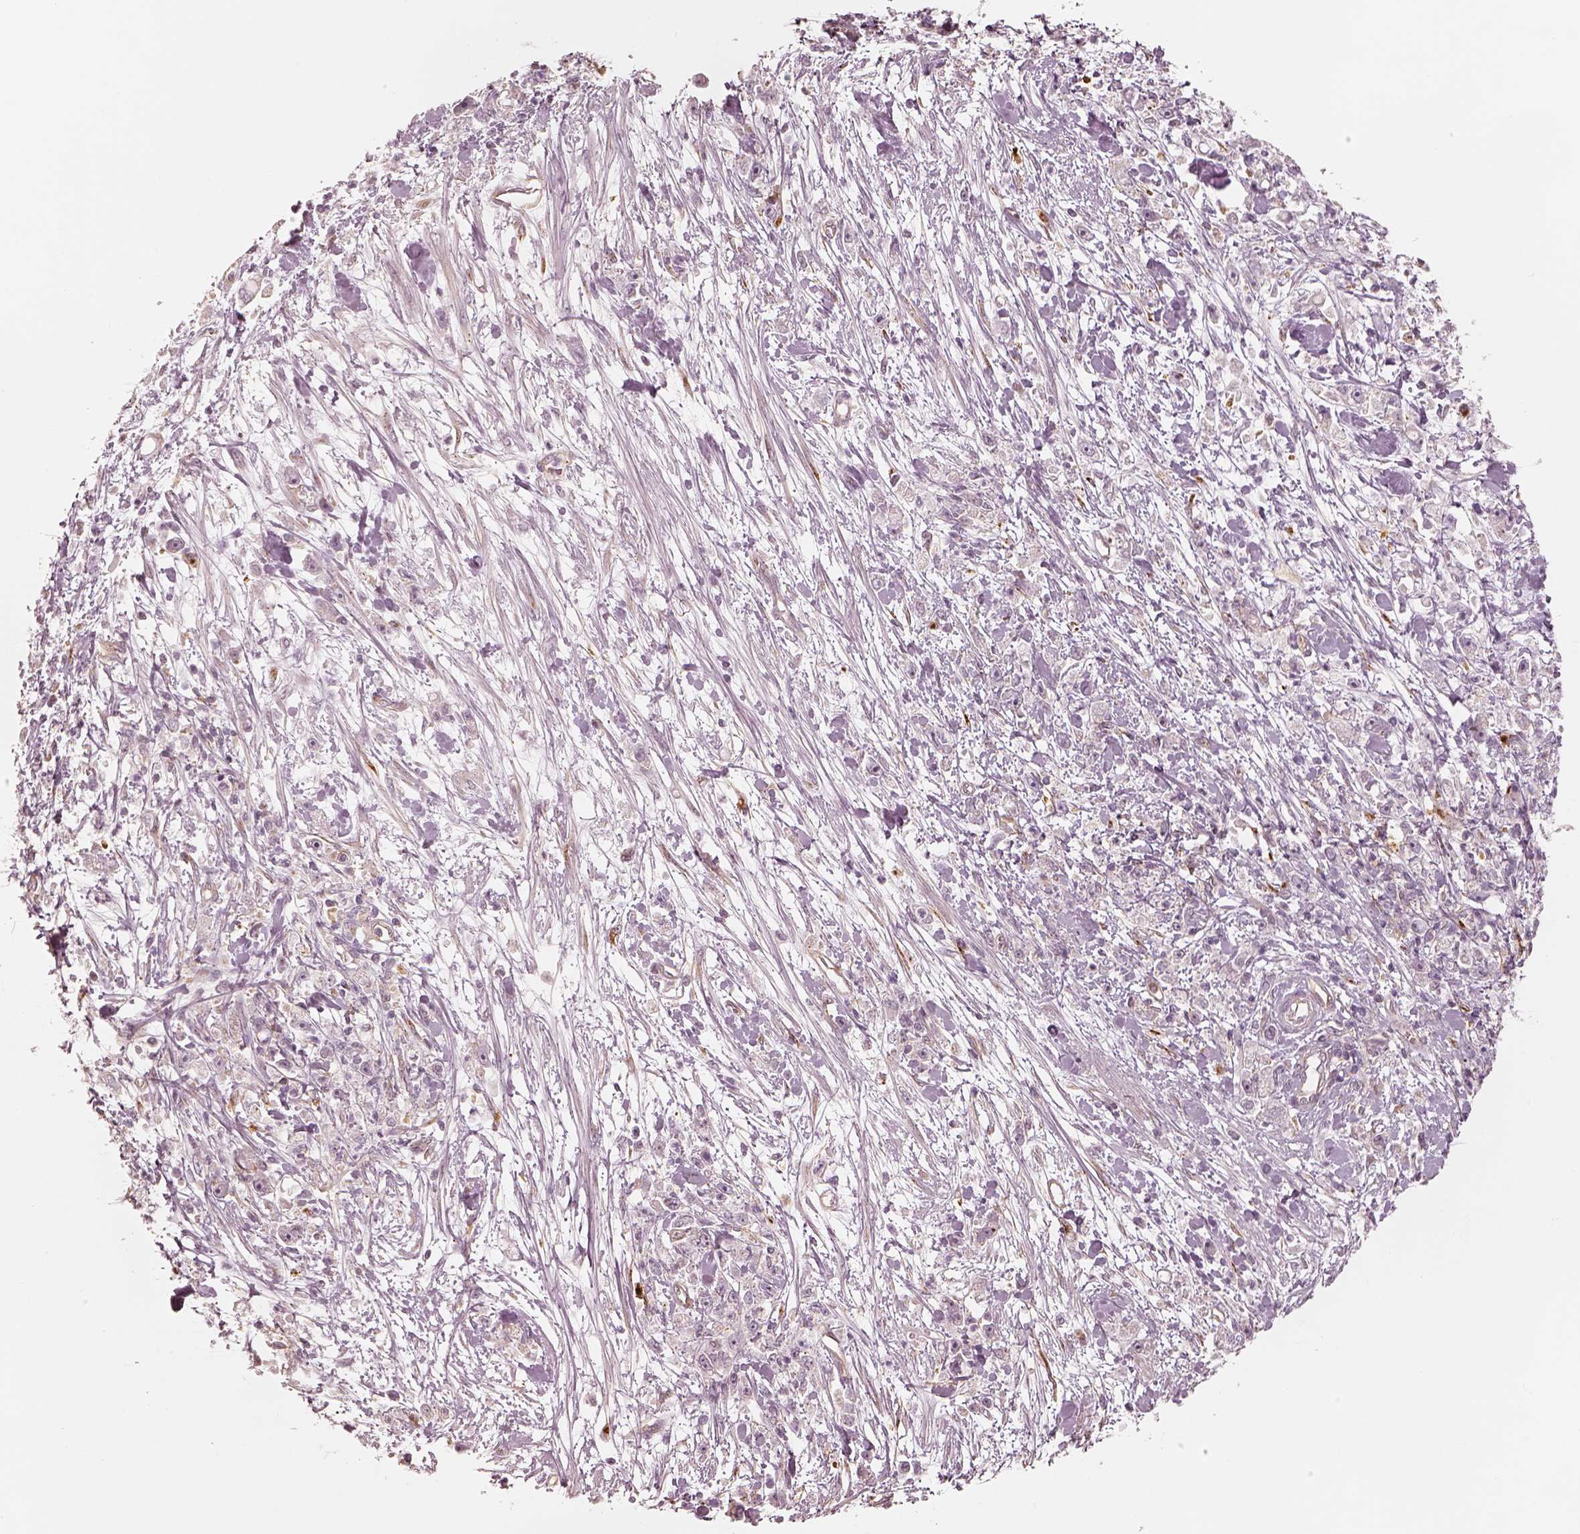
{"staining": {"intensity": "negative", "quantity": "none", "location": "none"}, "tissue": "stomach cancer", "cell_type": "Tumor cells", "image_type": "cancer", "snomed": [{"axis": "morphology", "description": "Adenocarcinoma, NOS"}, {"axis": "topography", "description": "Stomach"}], "caption": "Tumor cells show no significant protein expression in stomach adenocarcinoma.", "gene": "GORASP2", "patient": {"sex": "female", "age": 59}}